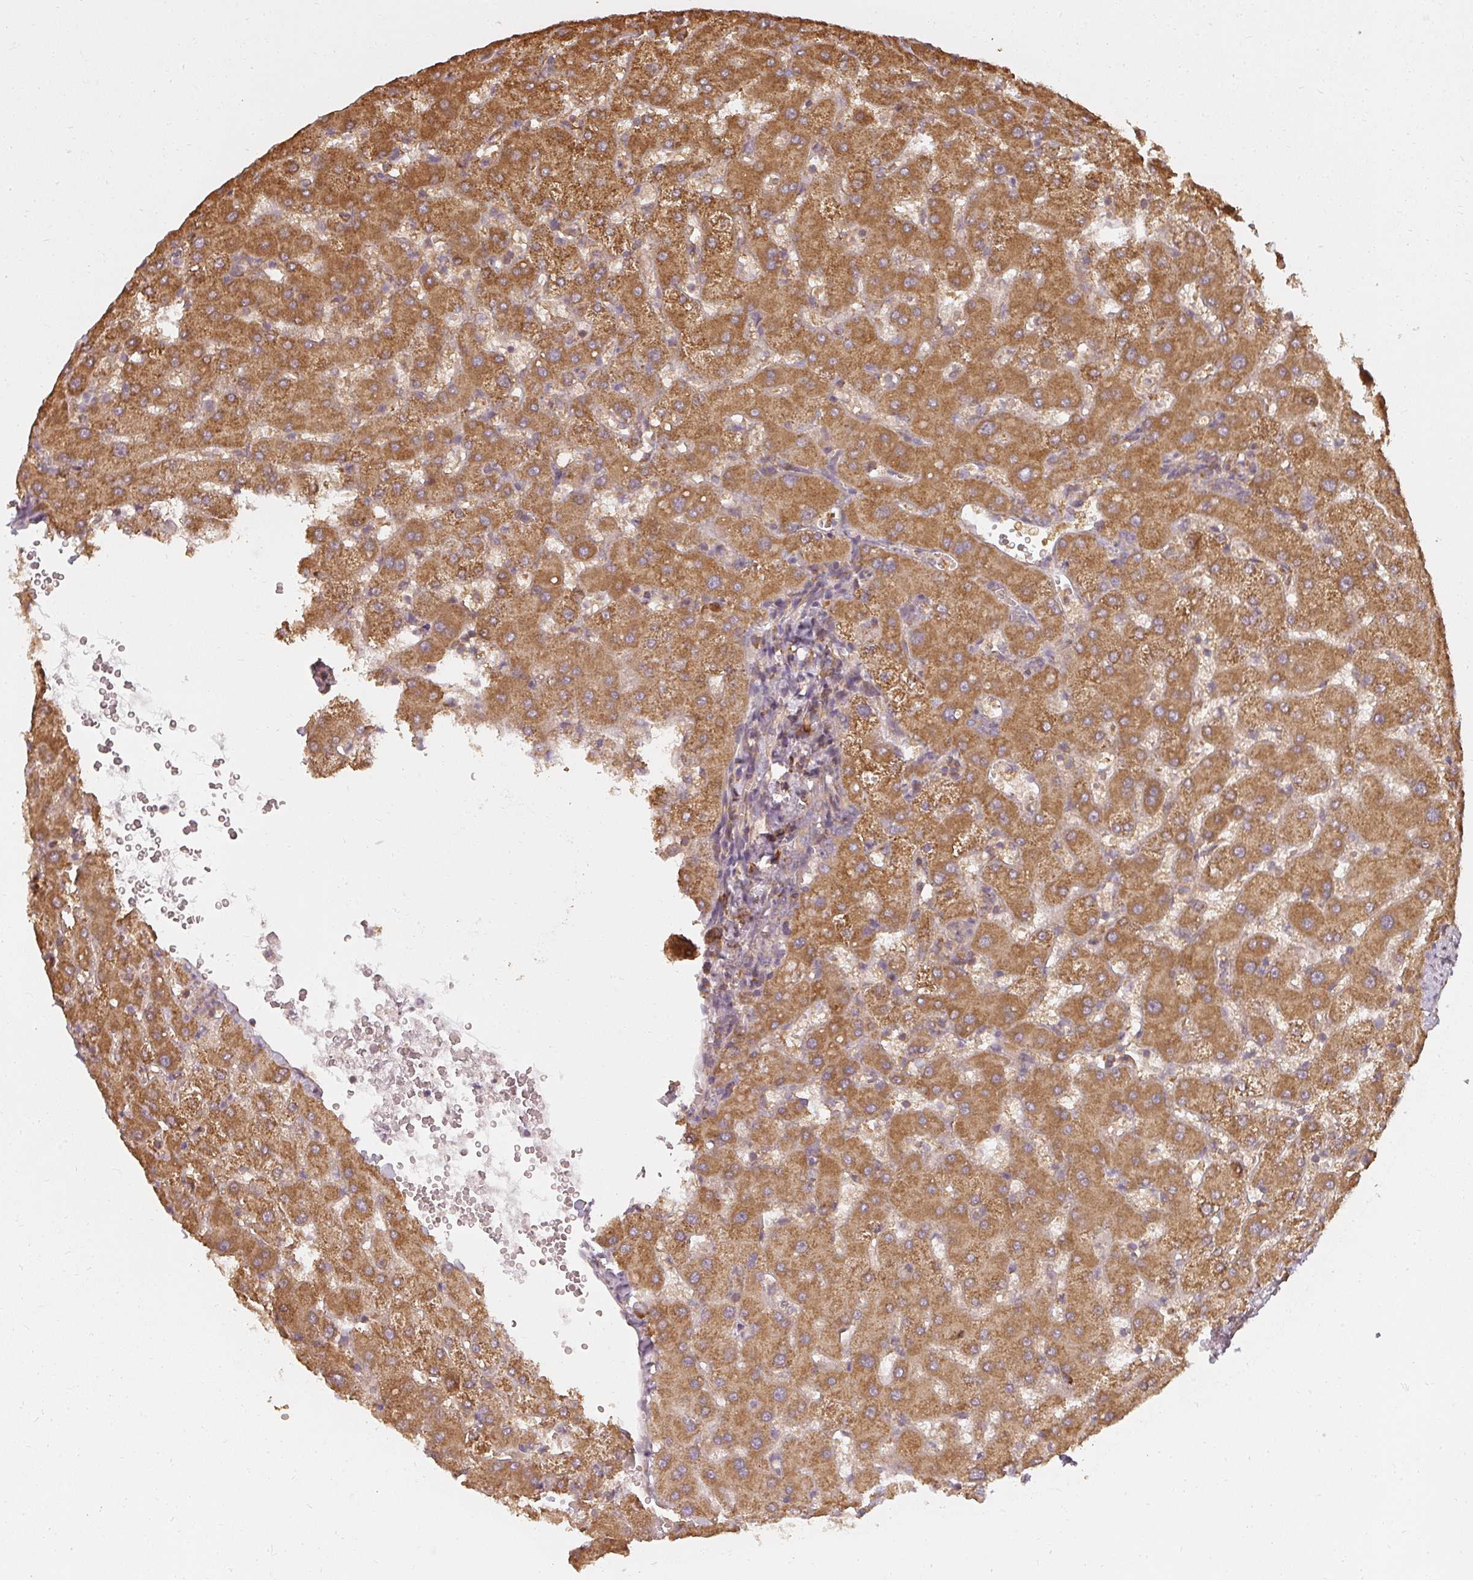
{"staining": {"intensity": "negative", "quantity": "none", "location": "none"}, "tissue": "liver", "cell_type": "Cholangiocytes", "image_type": "normal", "snomed": [{"axis": "morphology", "description": "Normal tissue, NOS"}, {"axis": "topography", "description": "Liver"}], "caption": "This is an immunohistochemistry (IHC) image of unremarkable liver. There is no positivity in cholangiocytes.", "gene": "RPL24", "patient": {"sex": "female", "age": 63}}